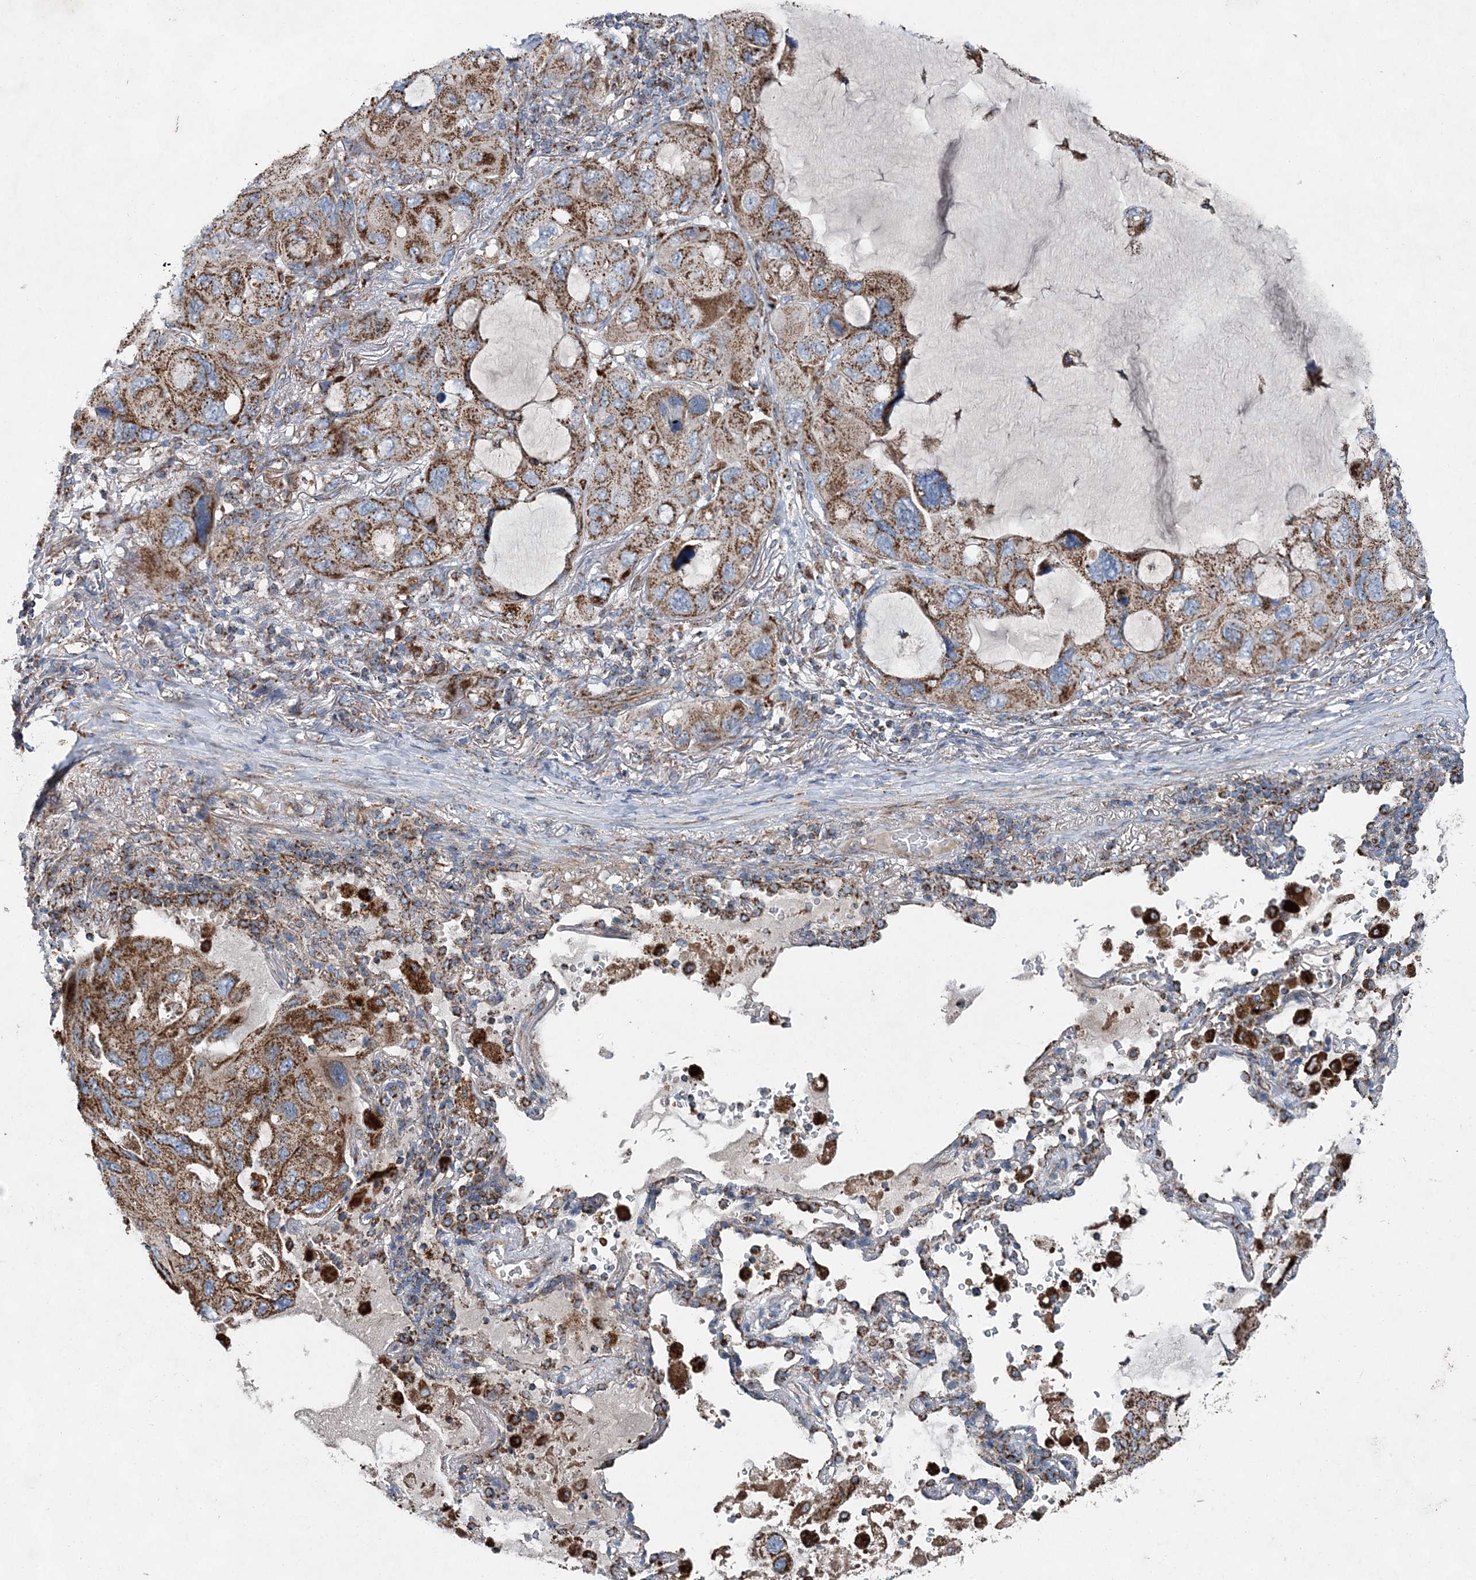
{"staining": {"intensity": "moderate", "quantity": ">75%", "location": "cytoplasmic/membranous"}, "tissue": "lung cancer", "cell_type": "Tumor cells", "image_type": "cancer", "snomed": [{"axis": "morphology", "description": "Squamous cell carcinoma, NOS"}, {"axis": "topography", "description": "Lung"}], "caption": "Protein expression analysis of human lung cancer (squamous cell carcinoma) reveals moderate cytoplasmic/membranous positivity in about >75% of tumor cells. (Brightfield microscopy of DAB IHC at high magnification).", "gene": "SPAG16", "patient": {"sex": "female", "age": 73}}